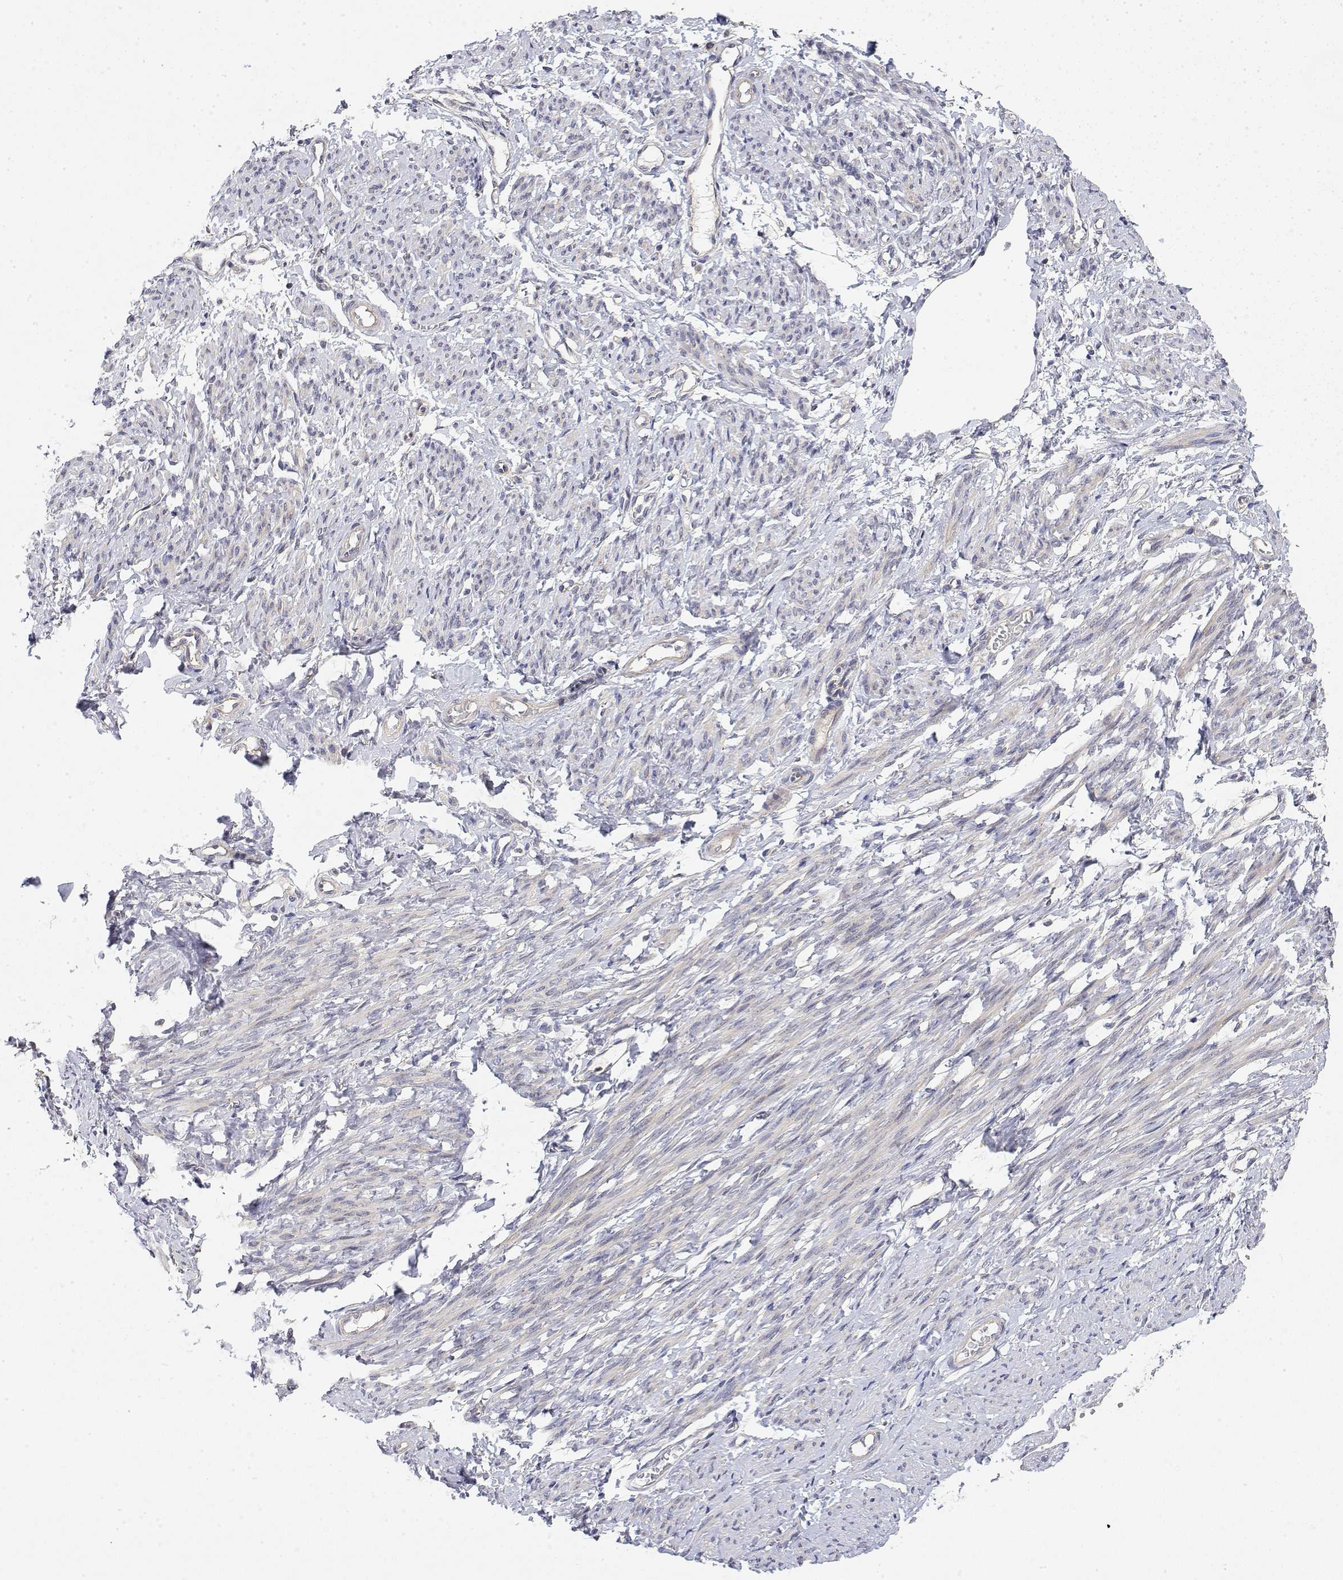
{"staining": {"intensity": "weak", "quantity": "<25%", "location": "cytoplasmic/membranous"}, "tissue": "smooth muscle", "cell_type": "Smooth muscle cells", "image_type": "normal", "snomed": [{"axis": "morphology", "description": "Normal tissue, NOS"}, {"axis": "topography", "description": "Smooth muscle"}], "caption": "An immunohistochemistry (IHC) micrograph of normal smooth muscle is shown. There is no staining in smooth muscle cells of smooth muscle. The staining was performed using DAB to visualize the protein expression in brown, while the nuclei were stained in blue with hematoxylin (Magnification: 20x).", "gene": "LONRF3", "patient": {"sex": "female", "age": 65}}